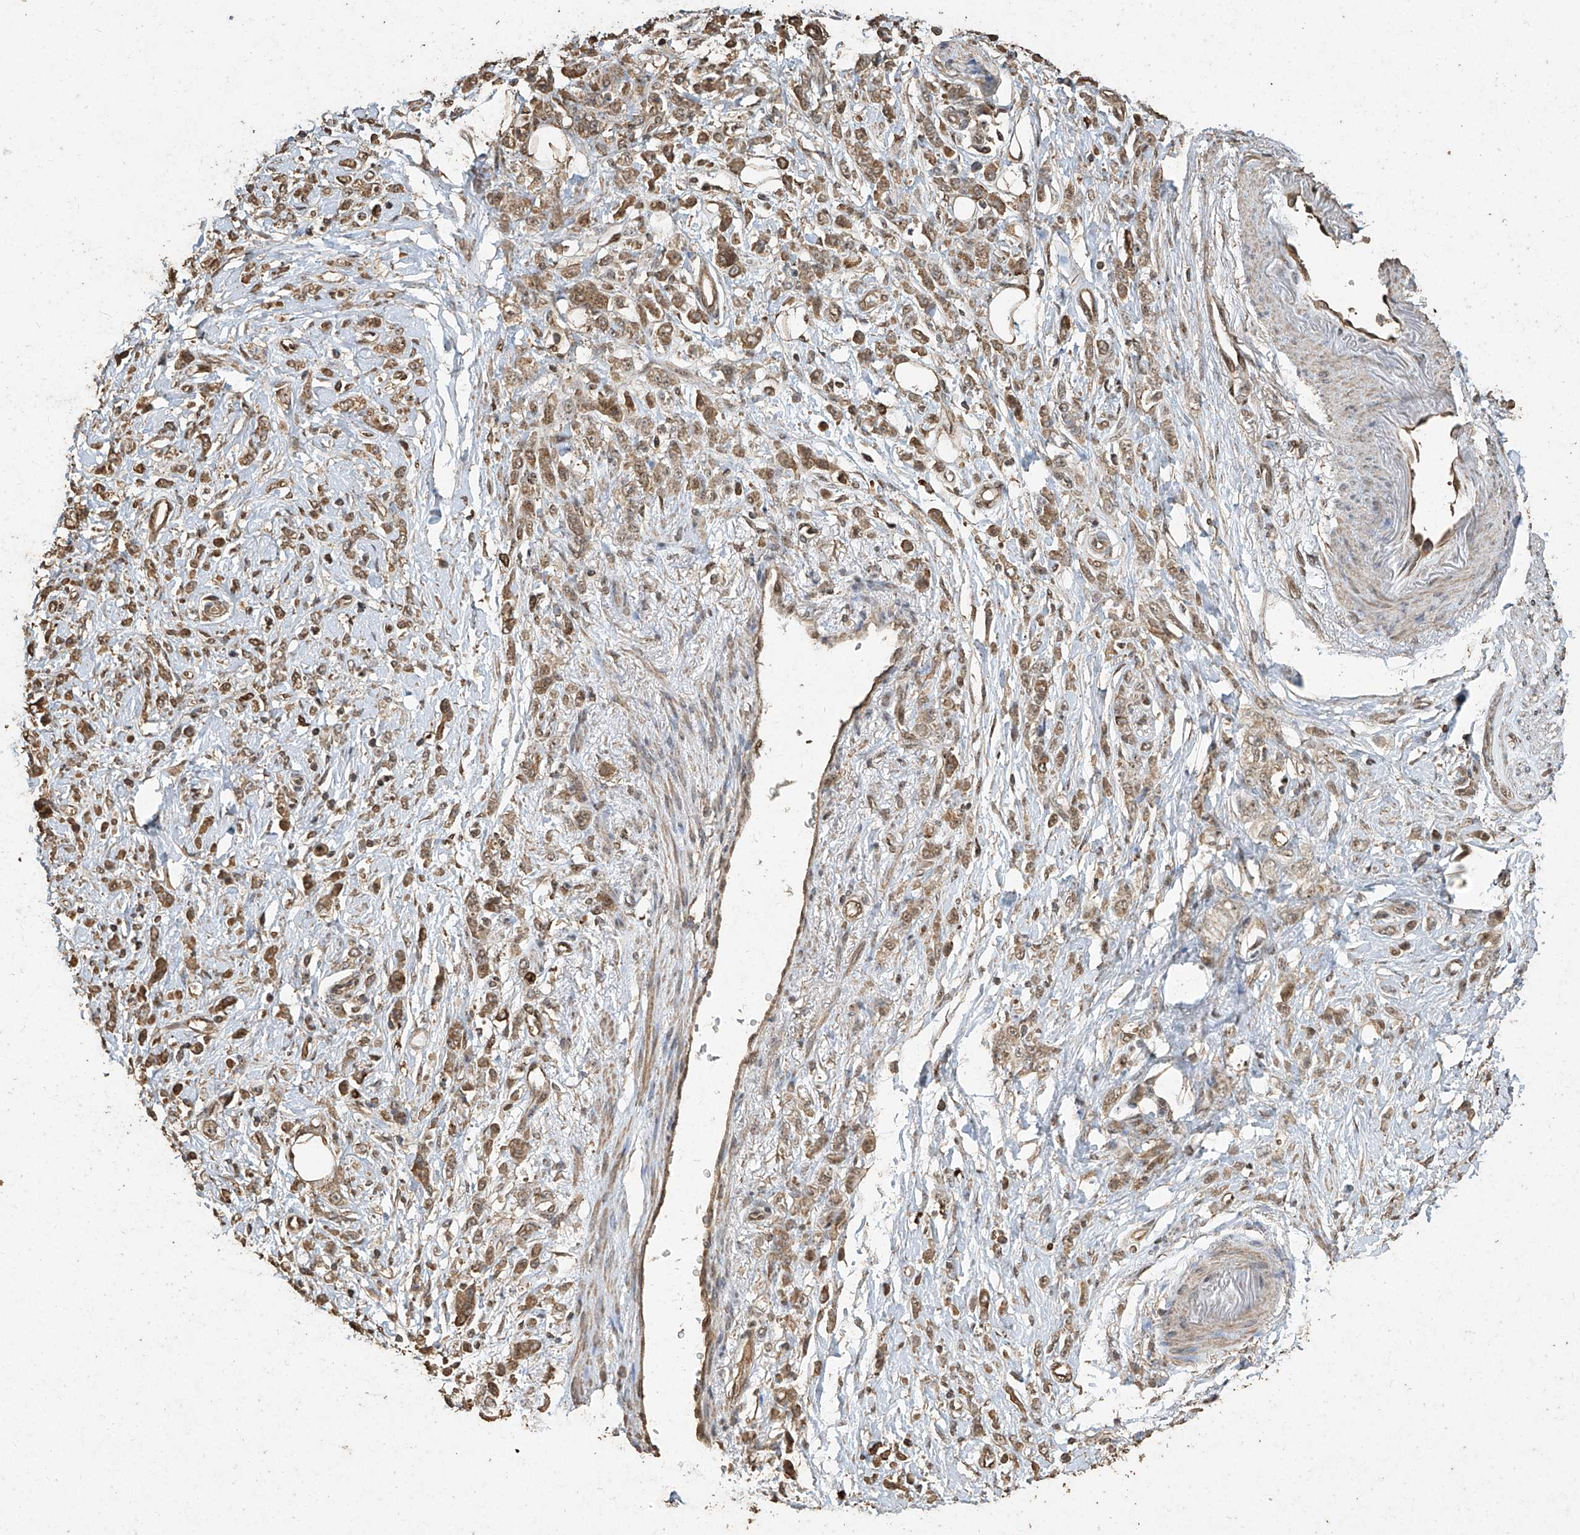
{"staining": {"intensity": "moderate", "quantity": ">75%", "location": "cytoplasmic/membranous"}, "tissue": "stomach cancer", "cell_type": "Tumor cells", "image_type": "cancer", "snomed": [{"axis": "morphology", "description": "Normal tissue, NOS"}, {"axis": "morphology", "description": "Adenocarcinoma, NOS"}, {"axis": "topography", "description": "Stomach"}], "caption": "Protein staining by IHC shows moderate cytoplasmic/membranous expression in approximately >75% of tumor cells in adenocarcinoma (stomach). Immunohistochemistry stains the protein in brown and the nuclei are stained blue.", "gene": "ERBB3", "patient": {"sex": "male", "age": 82}}